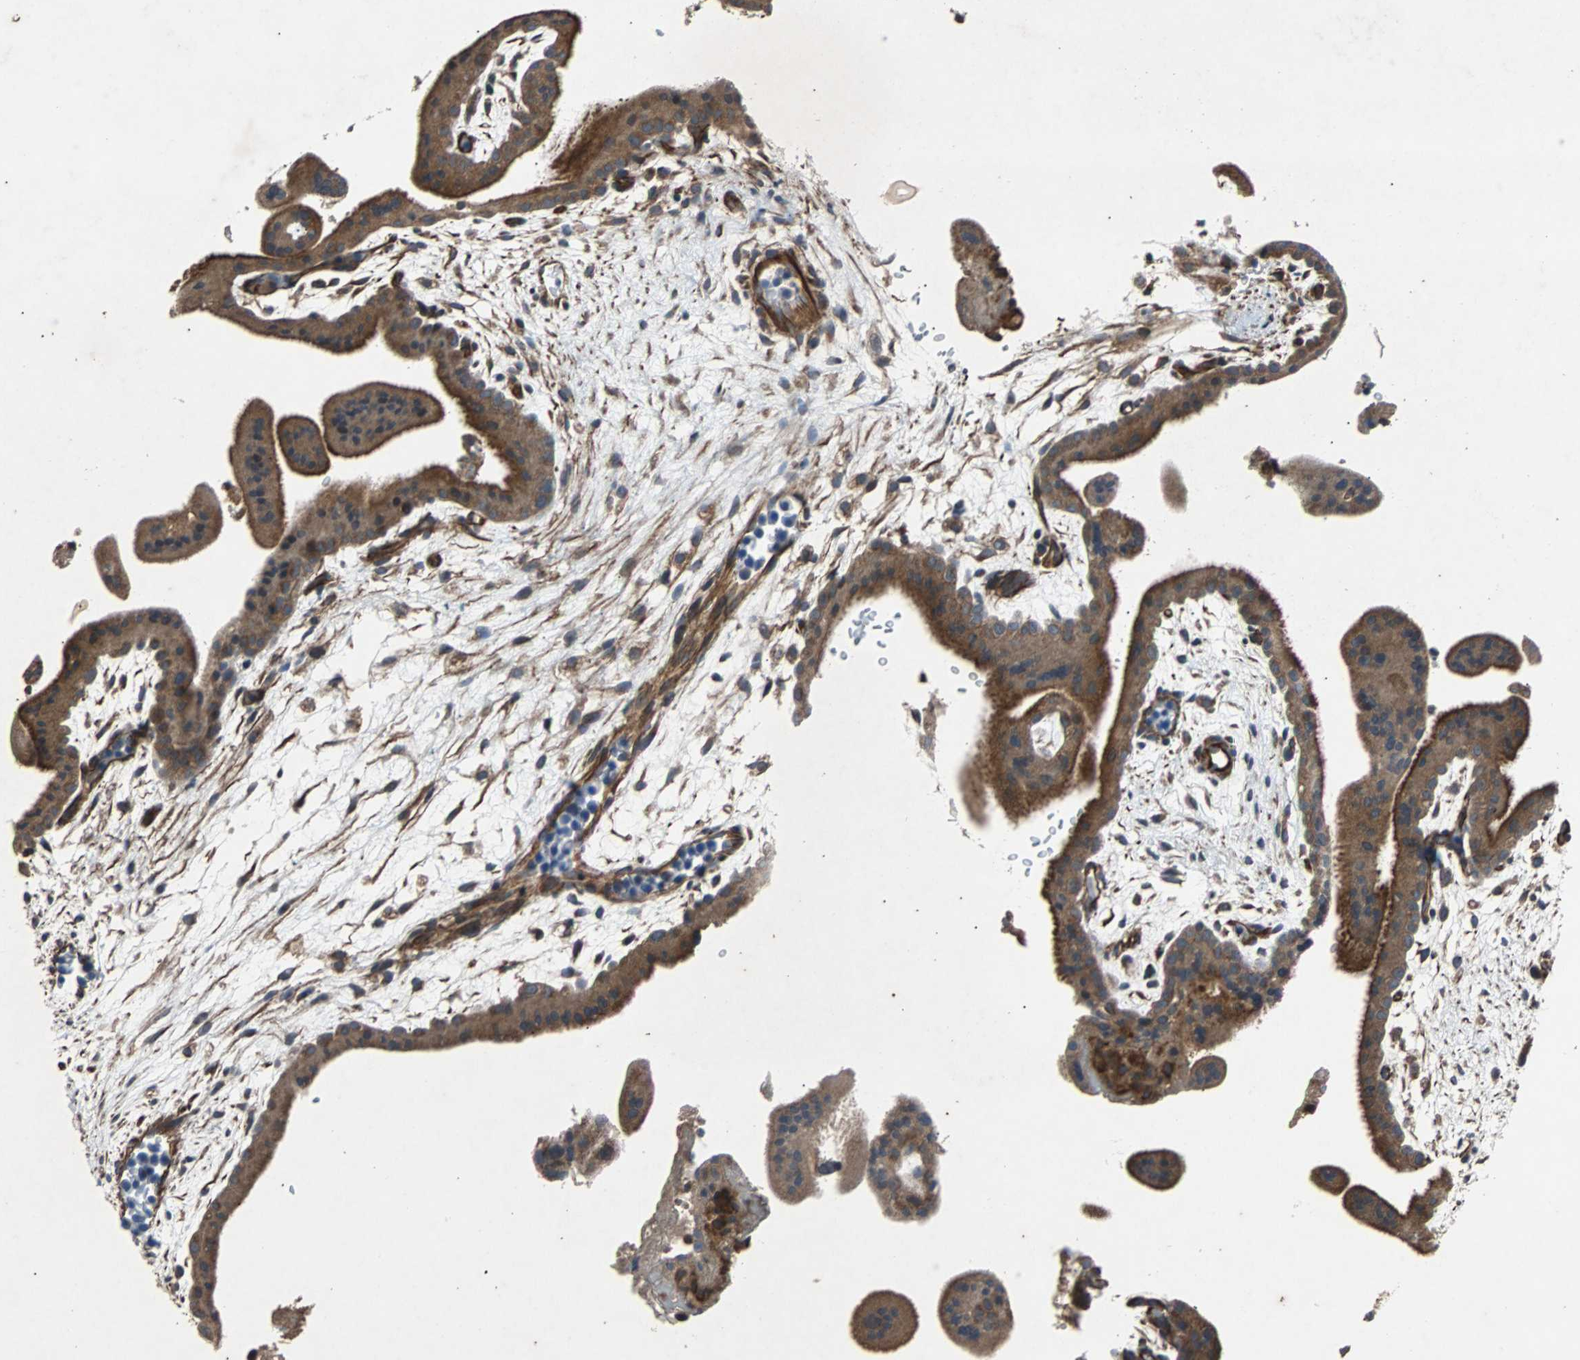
{"staining": {"intensity": "moderate", "quantity": ">75%", "location": "cytoplasmic/membranous"}, "tissue": "placenta", "cell_type": "Trophoblastic cells", "image_type": "normal", "snomed": [{"axis": "morphology", "description": "Normal tissue, NOS"}, {"axis": "topography", "description": "Placenta"}], "caption": "Immunohistochemistry (IHC) (DAB (3,3'-diaminobenzidine)) staining of normal placenta shows moderate cytoplasmic/membranous protein expression in about >75% of trophoblastic cells. The staining was performed using DAB (3,3'-diaminobenzidine), with brown indicating positive protein expression. Nuclei are stained blue with hematoxylin.", "gene": "ACTR3", "patient": {"sex": "female", "age": 35}}